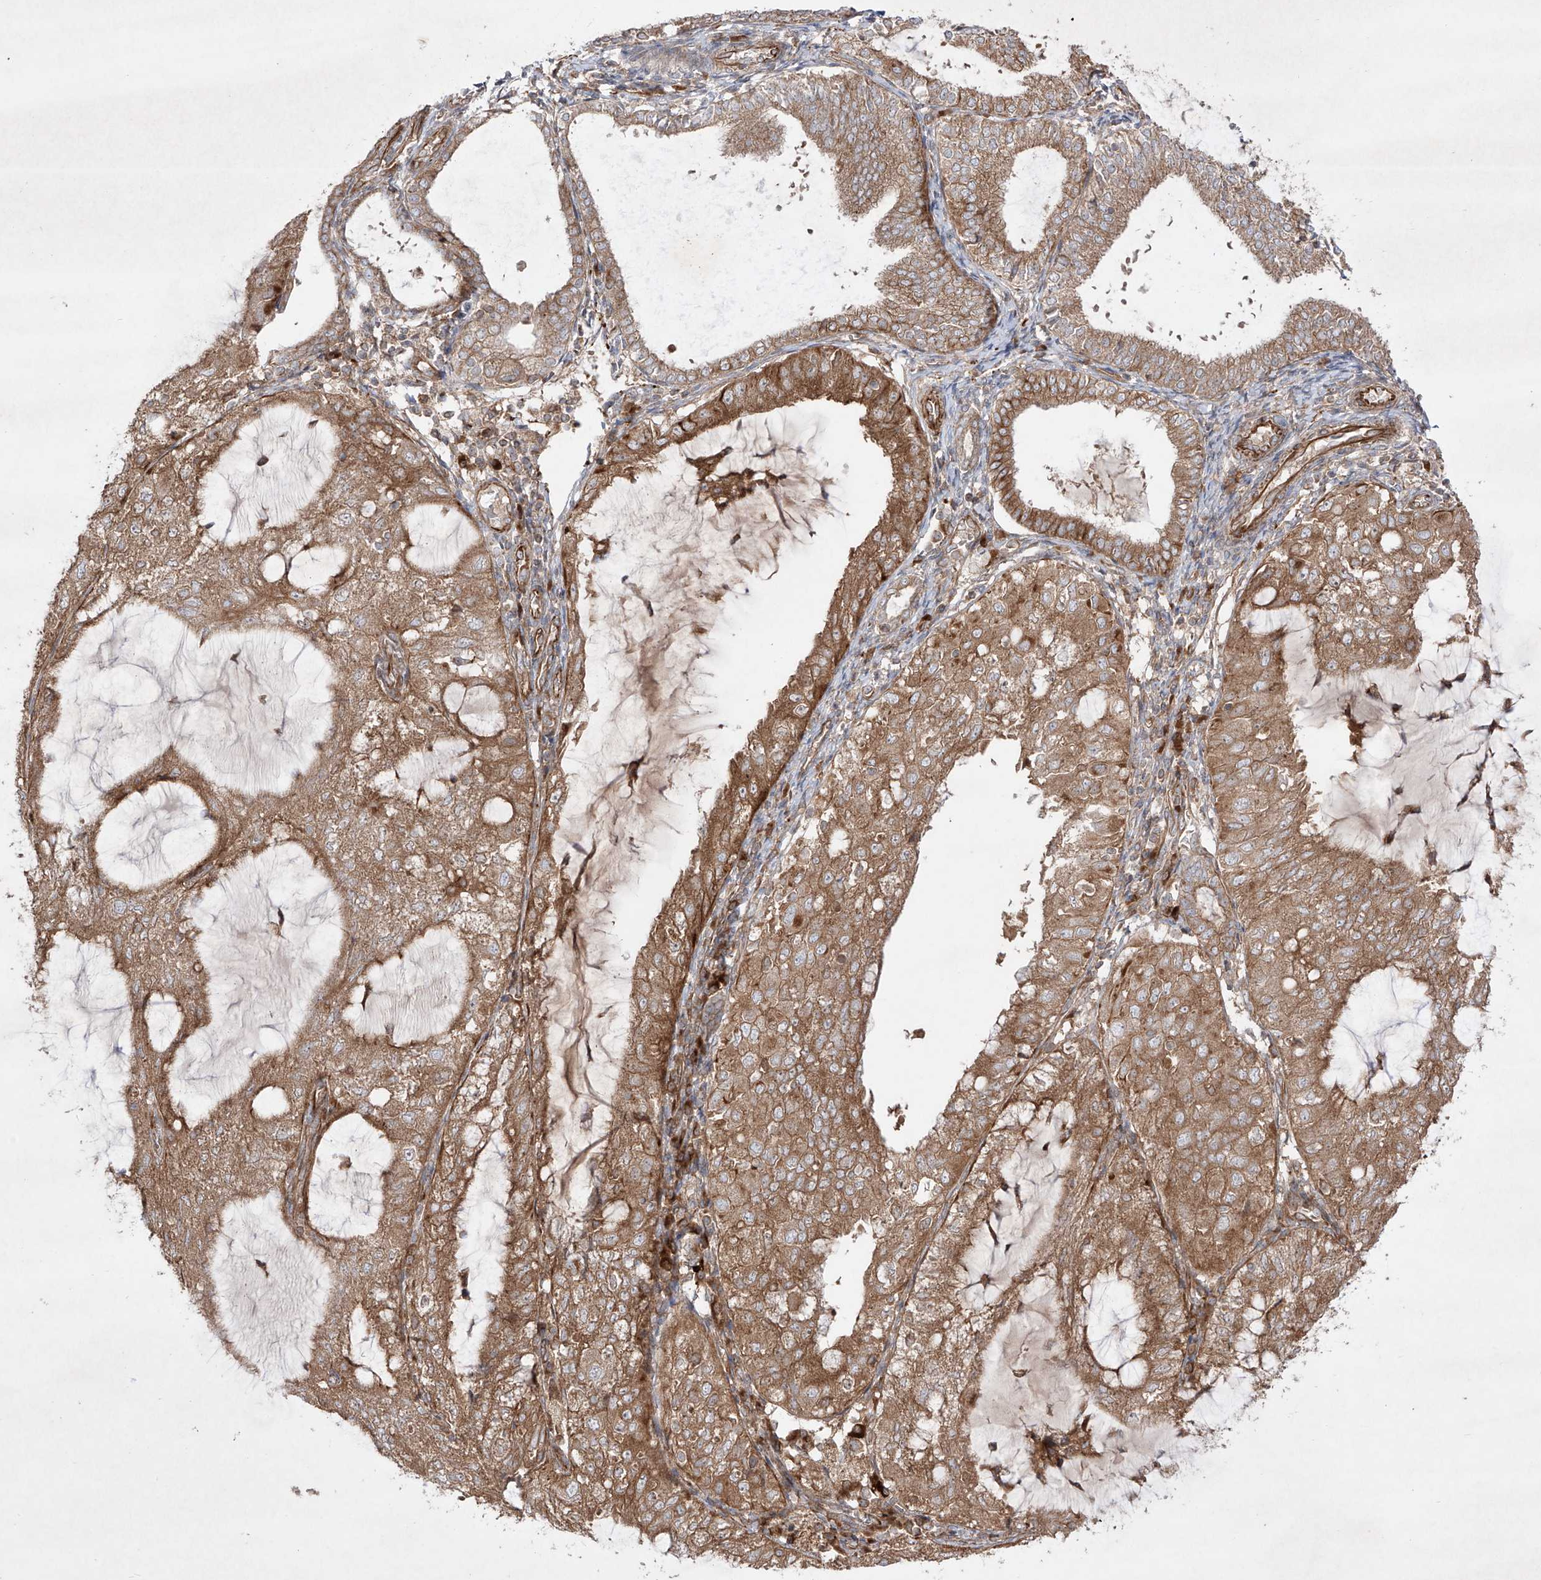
{"staining": {"intensity": "moderate", "quantity": ">75%", "location": "cytoplasmic/membranous"}, "tissue": "endometrial cancer", "cell_type": "Tumor cells", "image_type": "cancer", "snomed": [{"axis": "morphology", "description": "Adenocarcinoma, NOS"}, {"axis": "topography", "description": "Endometrium"}], "caption": "The histopathology image displays staining of endometrial adenocarcinoma, revealing moderate cytoplasmic/membranous protein expression (brown color) within tumor cells.", "gene": "YKT6", "patient": {"sex": "female", "age": 81}}